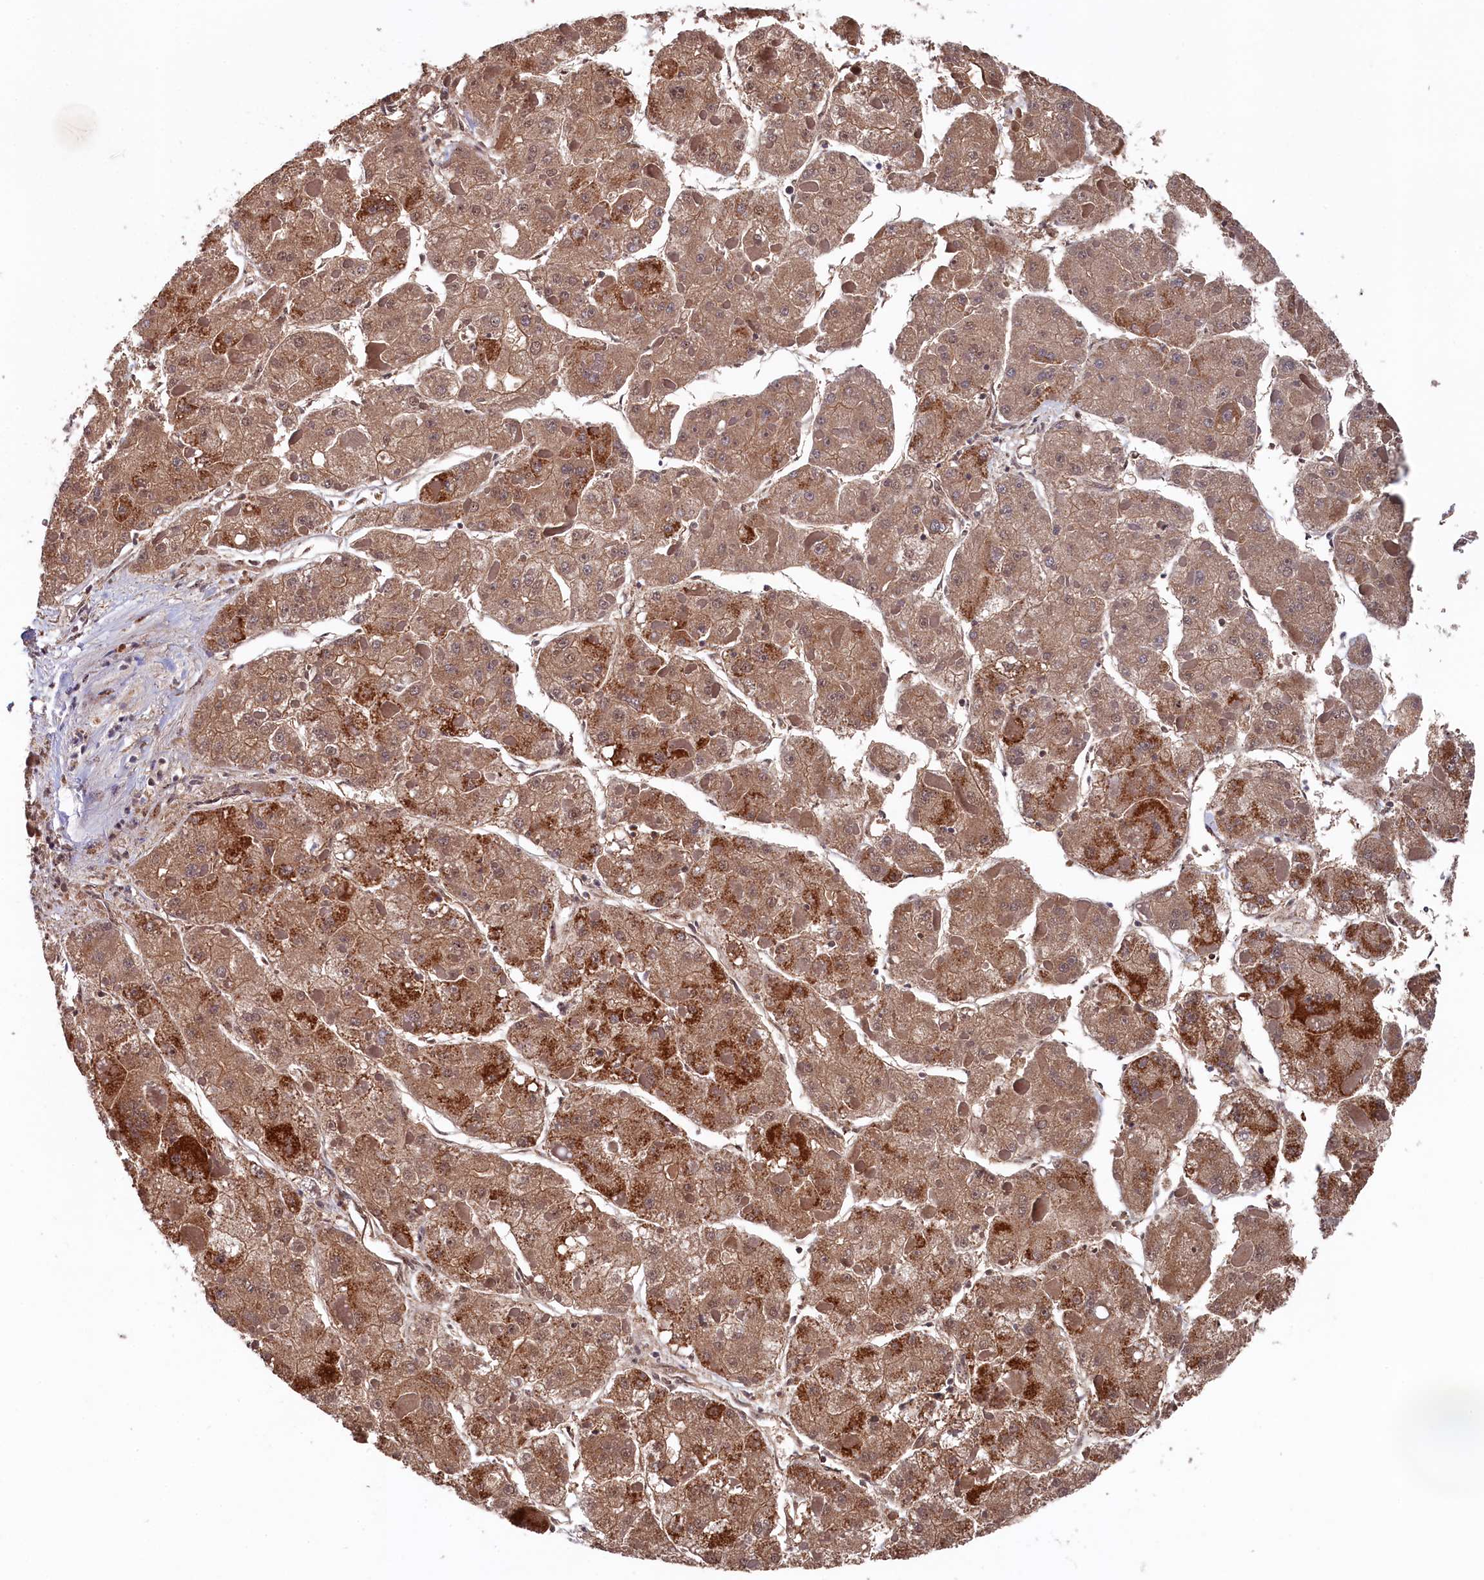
{"staining": {"intensity": "moderate", "quantity": ">75%", "location": "cytoplasmic/membranous"}, "tissue": "liver cancer", "cell_type": "Tumor cells", "image_type": "cancer", "snomed": [{"axis": "morphology", "description": "Carcinoma, Hepatocellular, NOS"}, {"axis": "topography", "description": "Liver"}], "caption": "Protein expression analysis of liver cancer (hepatocellular carcinoma) displays moderate cytoplasmic/membranous positivity in approximately >75% of tumor cells.", "gene": "CLPX", "patient": {"sex": "female", "age": 73}}